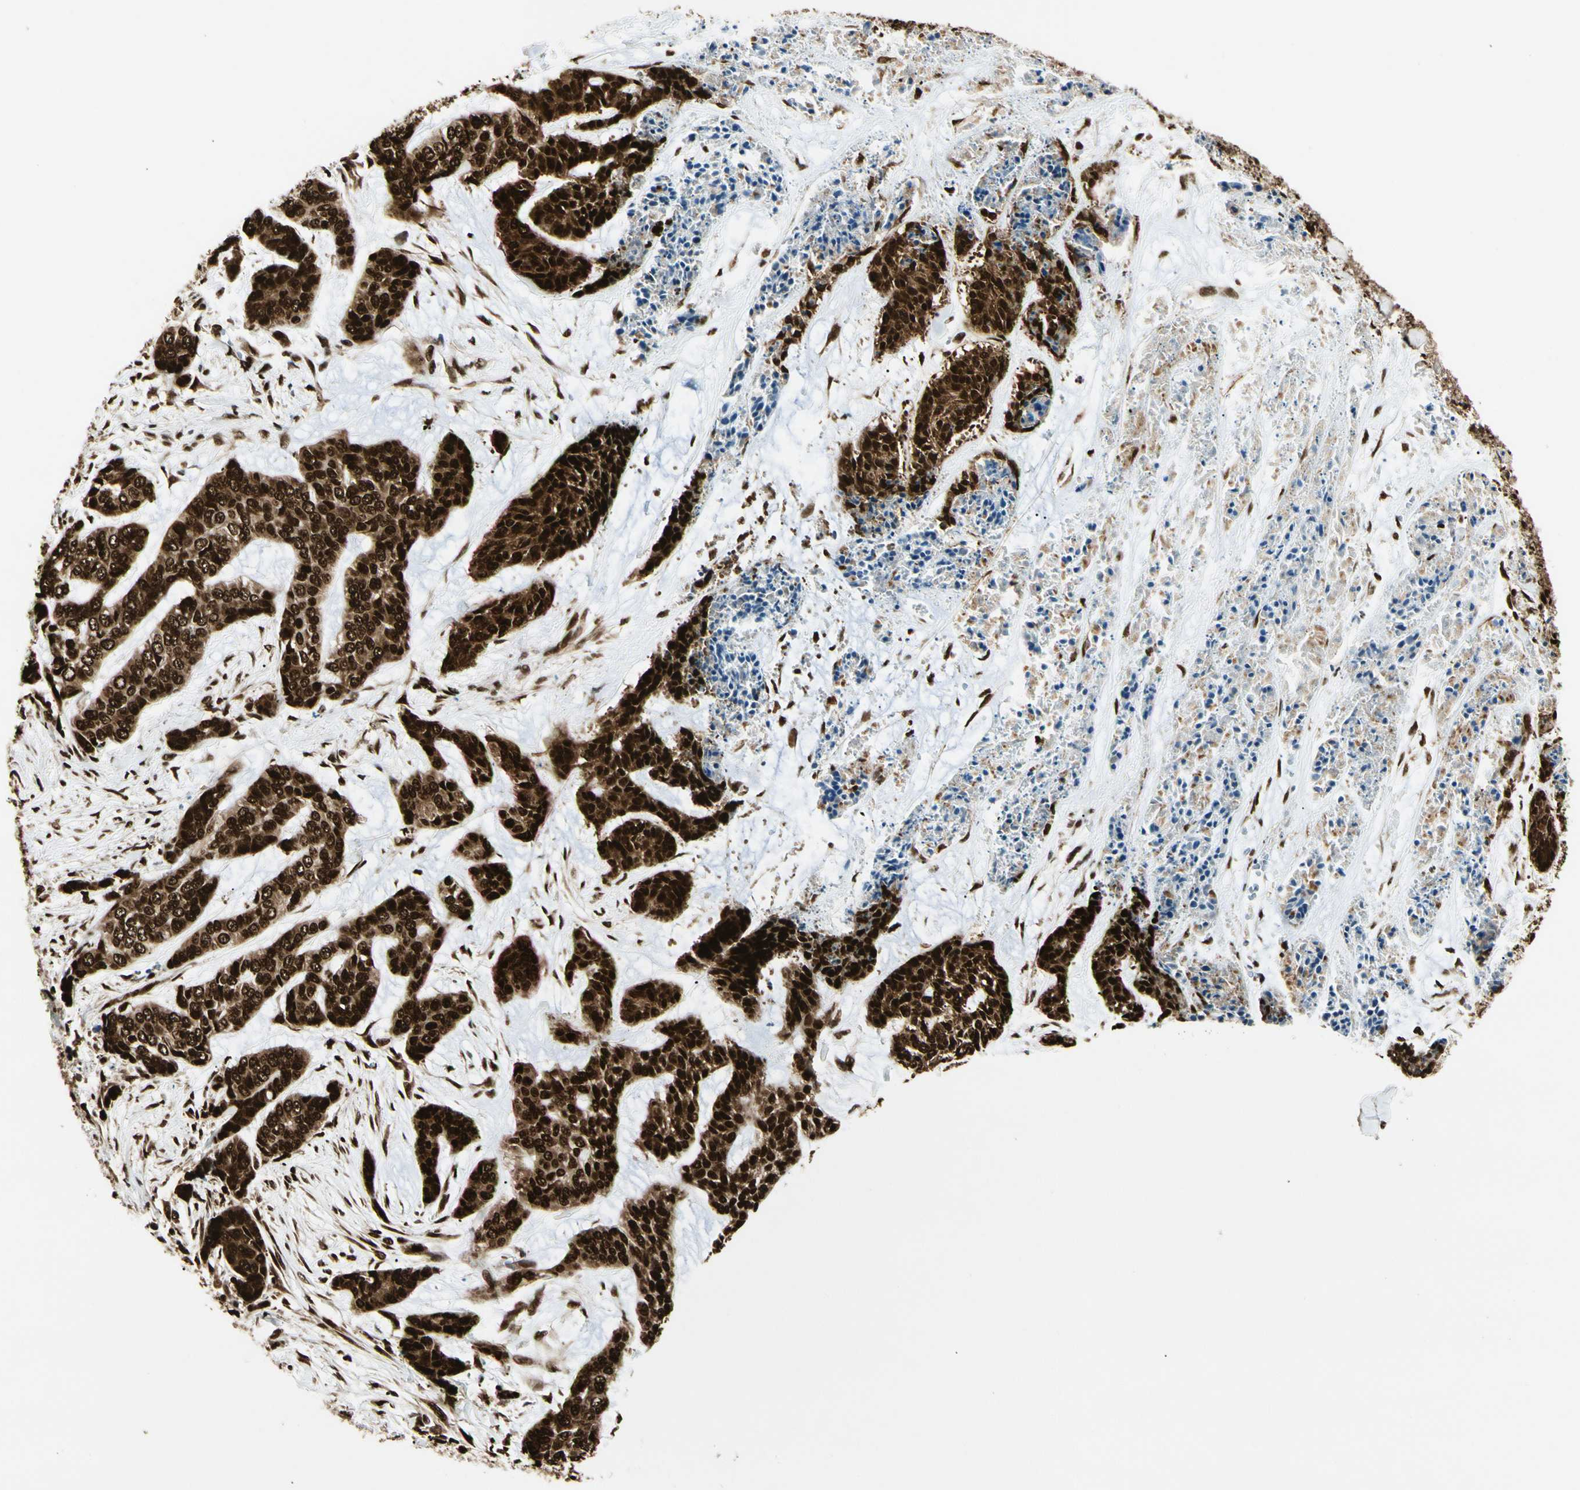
{"staining": {"intensity": "strong", "quantity": ">75%", "location": "cytoplasmic/membranous,nuclear"}, "tissue": "skin cancer", "cell_type": "Tumor cells", "image_type": "cancer", "snomed": [{"axis": "morphology", "description": "Basal cell carcinoma"}, {"axis": "topography", "description": "Skin"}], "caption": "This micrograph demonstrates IHC staining of skin cancer (basal cell carcinoma), with high strong cytoplasmic/membranous and nuclear positivity in approximately >75% of tumor cells.", "gene": "FUS", "patient": {"sex": "female", "age": 64}}